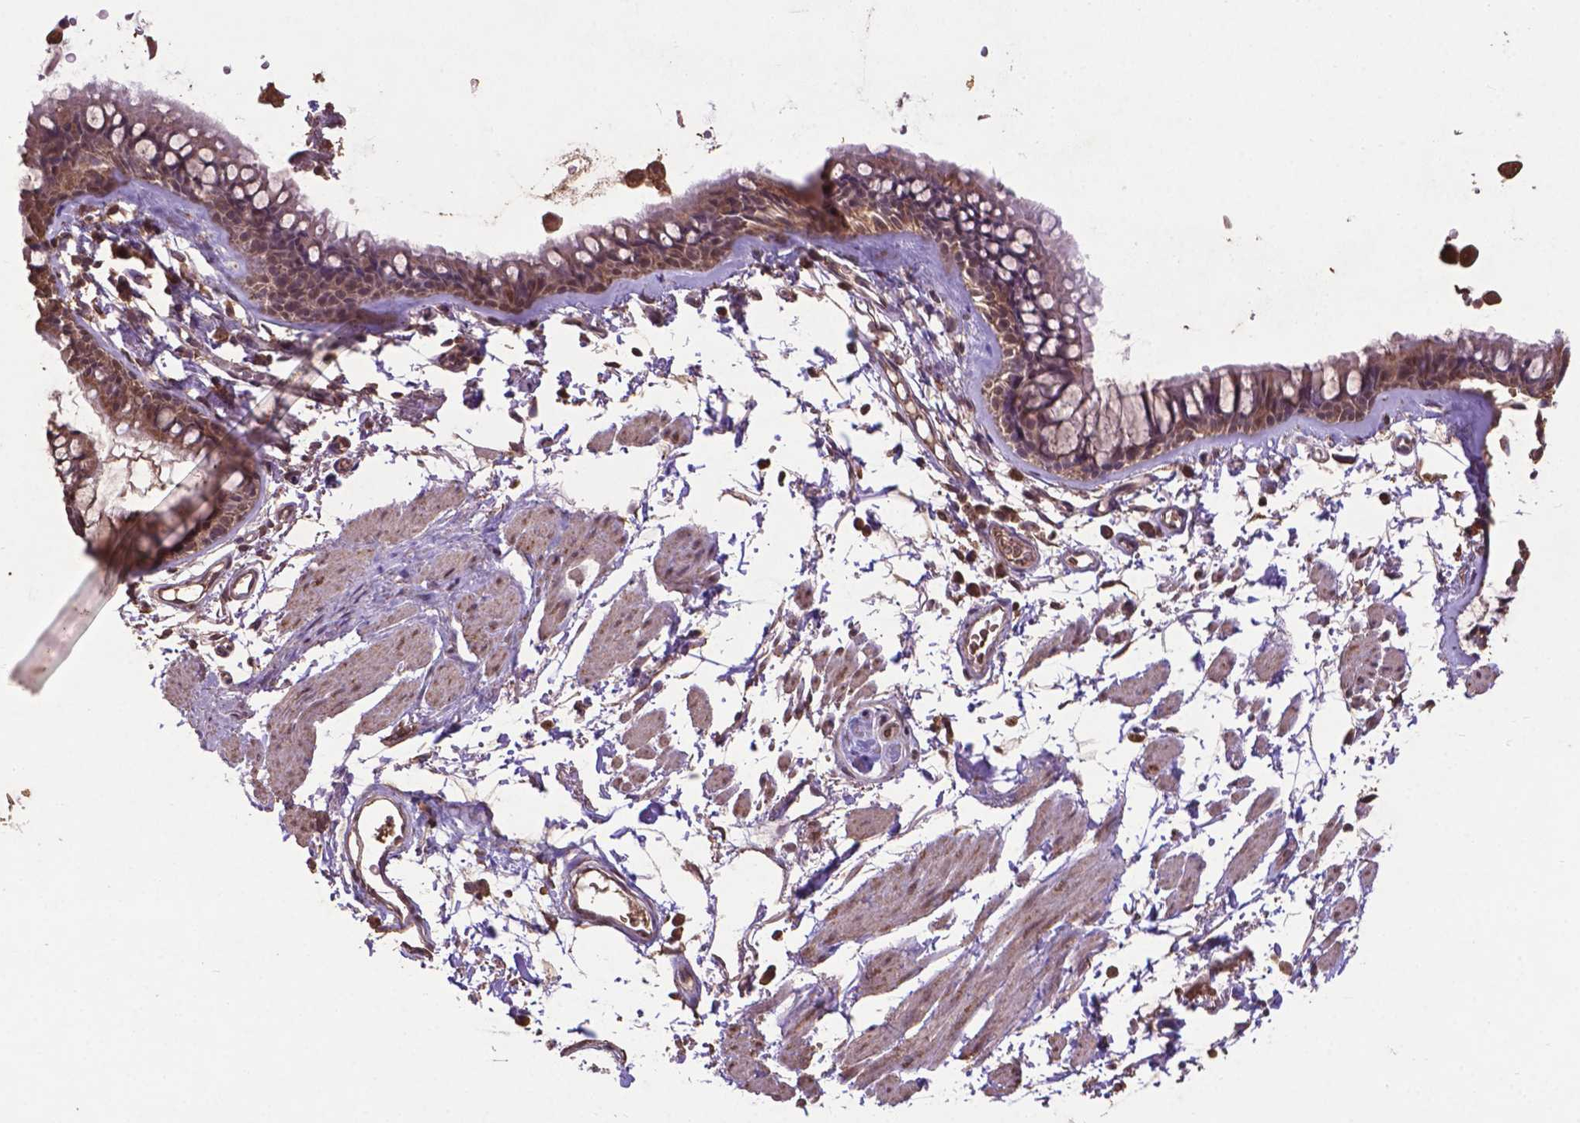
{"staining": {"intensity": "moderate", "quantity": ">75%", "location": "cytoplasmic/membranous,nuclear"}, "tissue": "bronchus", "cell_type": "Respiratory epithelial cells", "image_type": "normal", "snomed": [{"axis": "morphology", "description": "Normal tissue, NOS"}, {"axis": "topography", "description": "Cartilage tissue"}, {"axis": "topography", "description": "Bronchus"}], "caption": "Protein staining reveals moderate cytoplasmic/membranous,nuclear positivity in approximately >75% of respiratory epithelial cells in normal bronchus.", "gene": "DCAF1", "patient": {"sex": "female", "age": 79}}